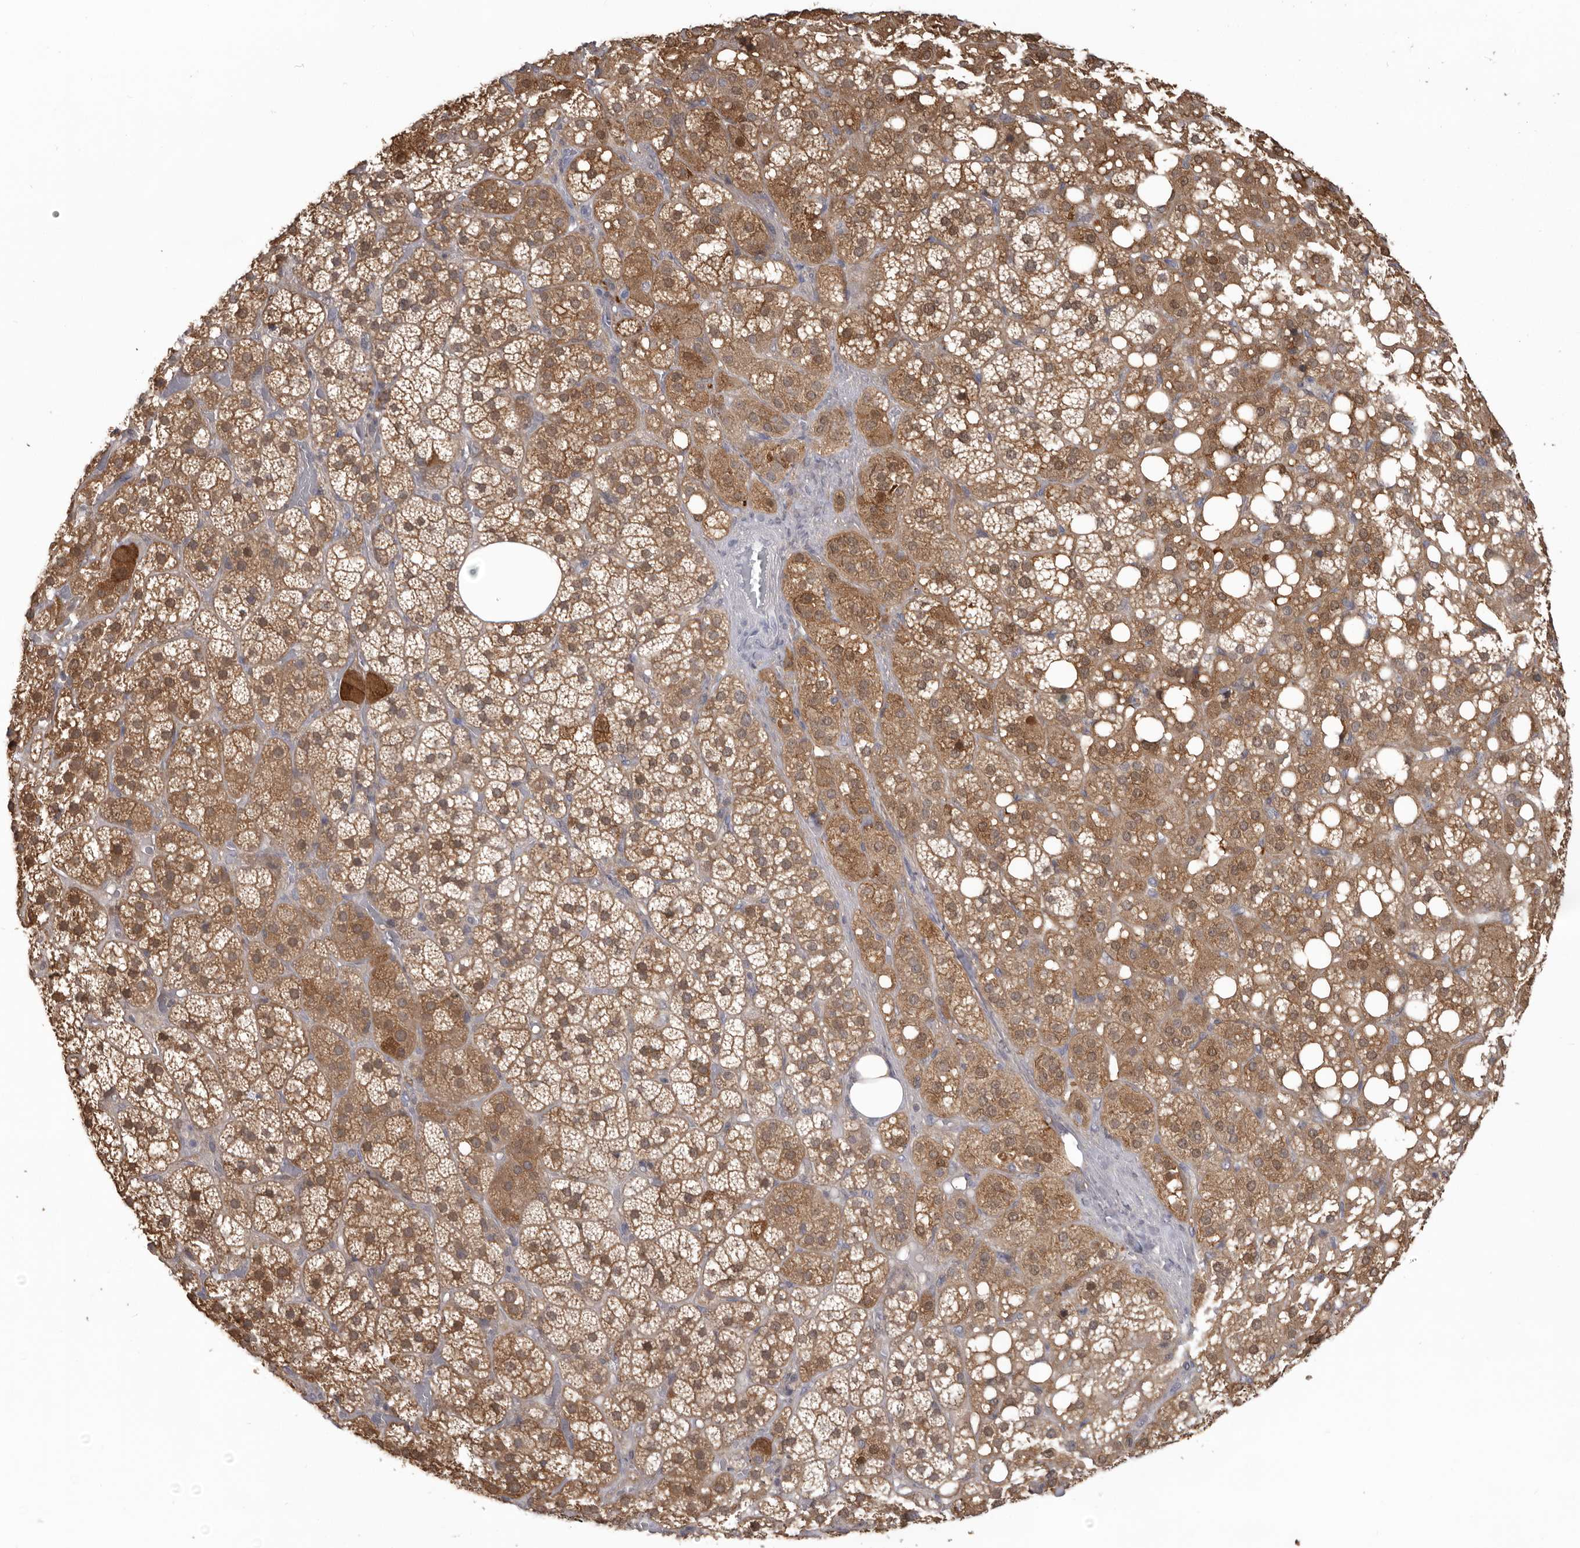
{"staining": {"intensity": "moderate", "quantity": ">75%", "location": "cytoplasmic/membranous"}, "tissue": "adrenal gland", "cell_type": "Glandular cells", "image_type": "normal", "snomed": [{"axis": "morphology", "description": "Normal tissue, NOS"}, {"axis": "topography", "description": "Adrenal gland"}], "caption": "Moderate cytoplasmic/membranous expression for a protein is seen in about >75% of glandular cells of unremarkable adrenal gland using IHC.", "gene": "MDH1", "patient": {"sex": "female", "age": 59}}